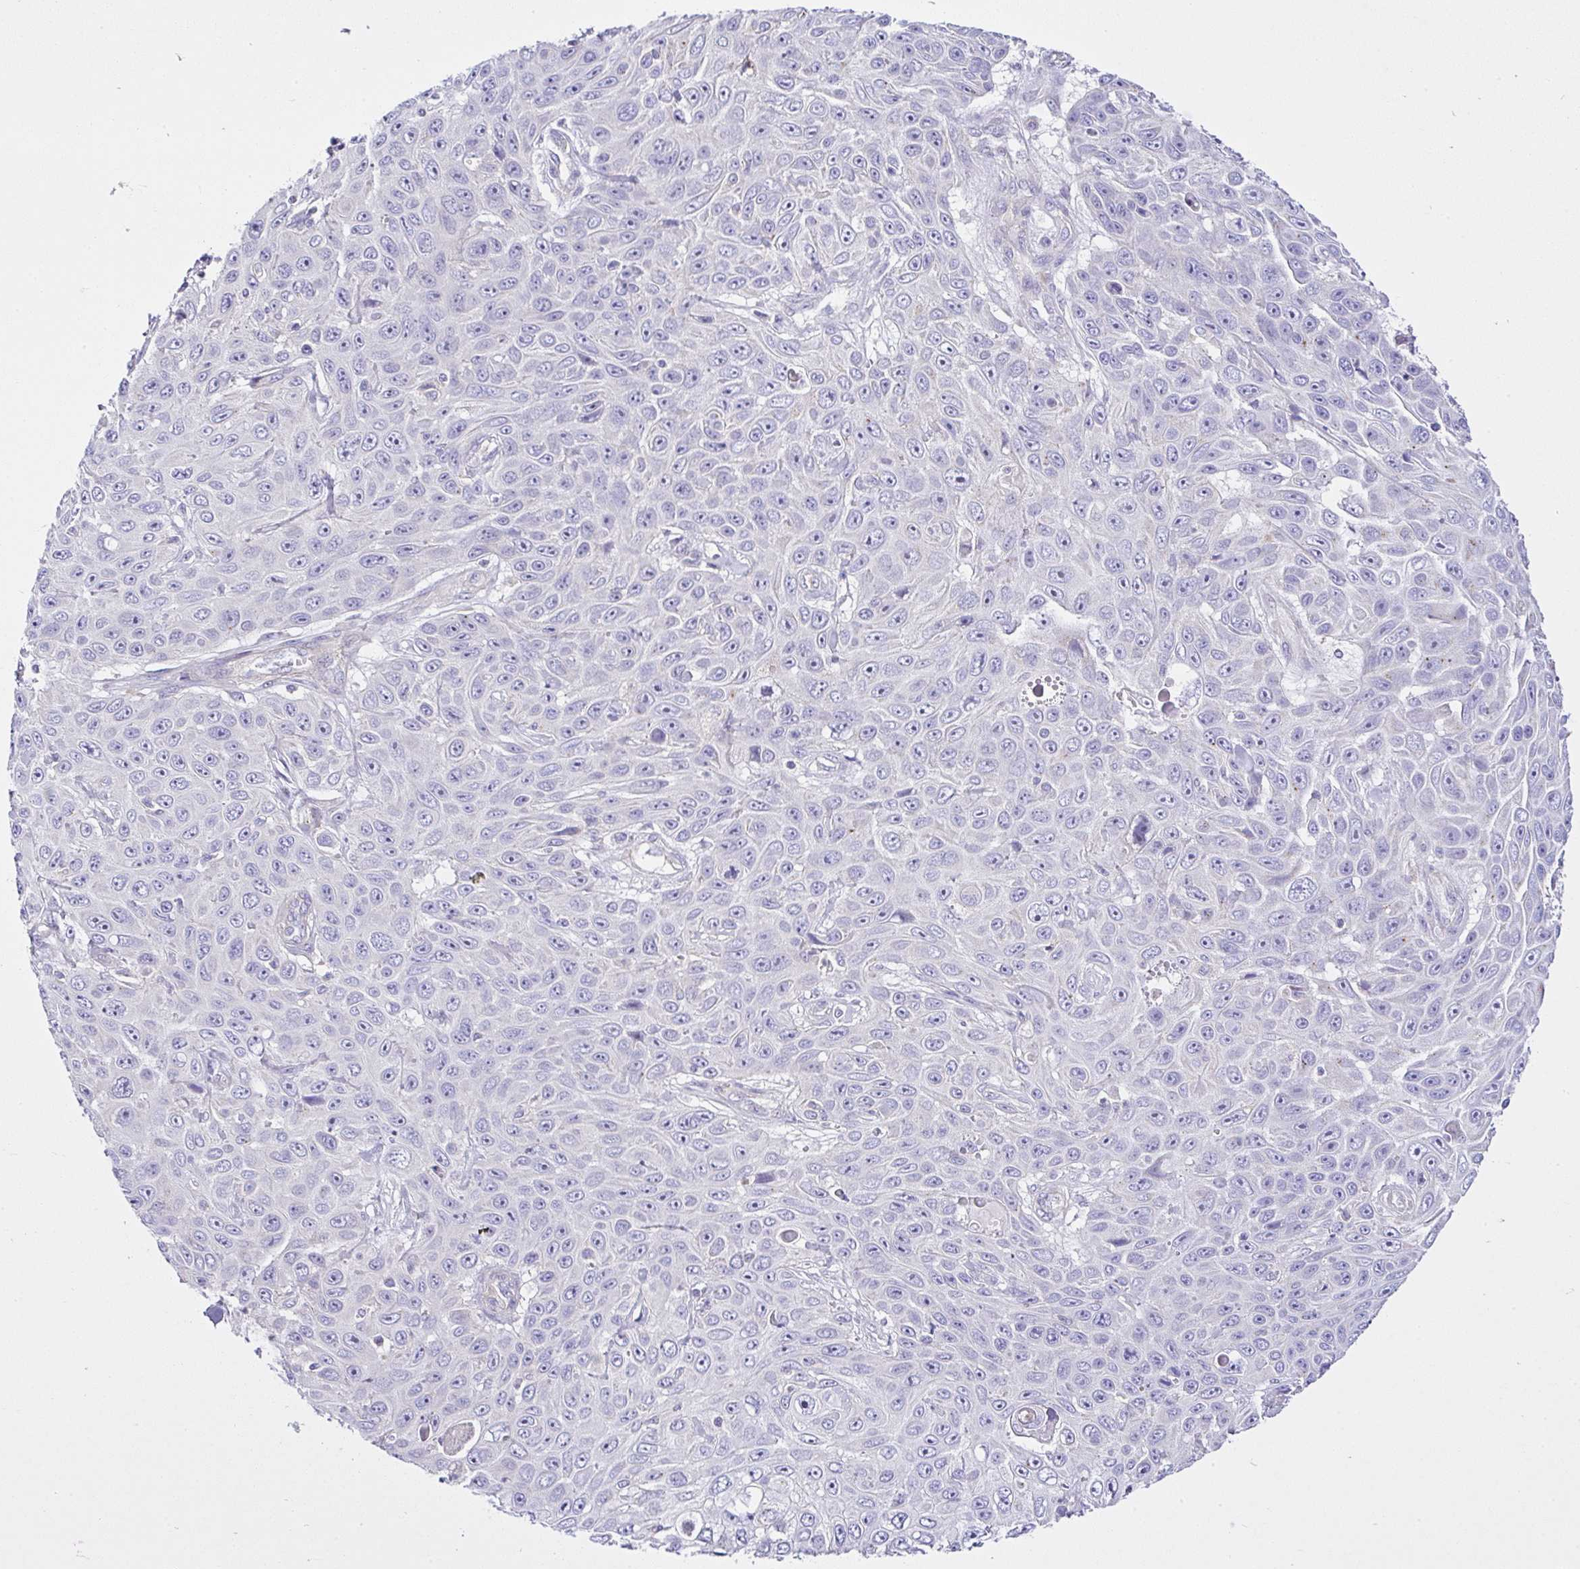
{"staining": {"intensity": "negative", "quantity": "none", "location": "none"}, "tissue": "skin cancer", "cell_type": "Tumor cells", "image_type": "cancer", "snomed": [{"axis": "morphology", "description": "Squamous cell carcinoma, NOS"}, {"axis": "topography", "description": "Skin"}], "caption": "This is an IHC photomicrograph of human squamous cell carcinoma (skin). There is no staining in tumor cells.", "gene": "CCDC142", "patient": {"sex": "male", "age": 82}}